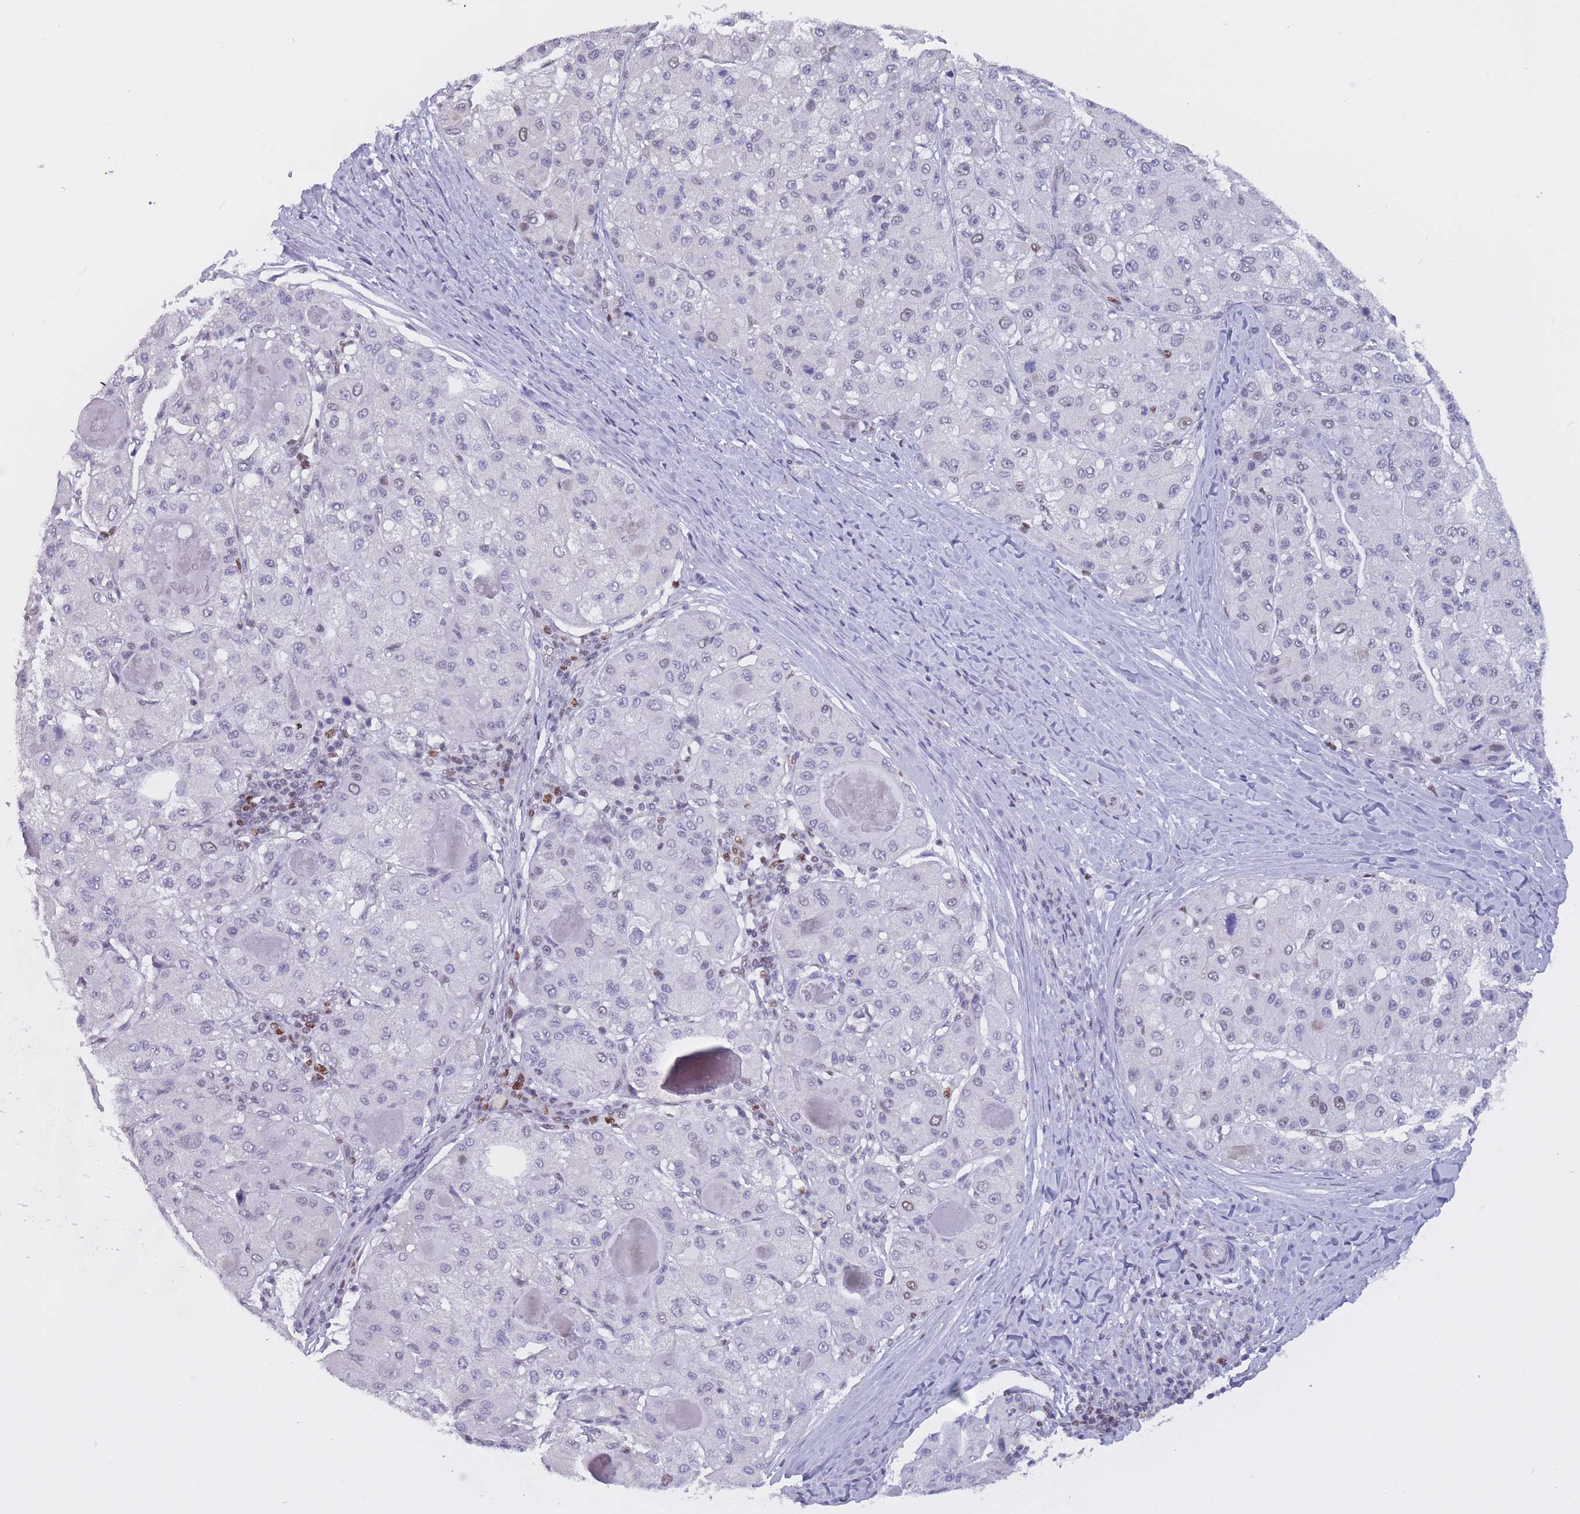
{"staining": {"intensity": "moderate", "quantity": "<25%", "location": "nuclear"}, "tissue": "liver cancer", "cell_type": "Tumor cells", "image_type": "cancer", "snomed": [{"axis": "morphology", "description": "Carcinoma, Hepatocellular, NOS"}, {"axis": "topography", "description": "Liver"}], "caption": "Liver cancer (hepatocellular carcinoma) was stained to show a protein in brown. There is low levels of moderate nuclear staining in approximately <25% of tumor cells.", "gene": "NASP", "patient": {"sex": "male", "age": 80}}